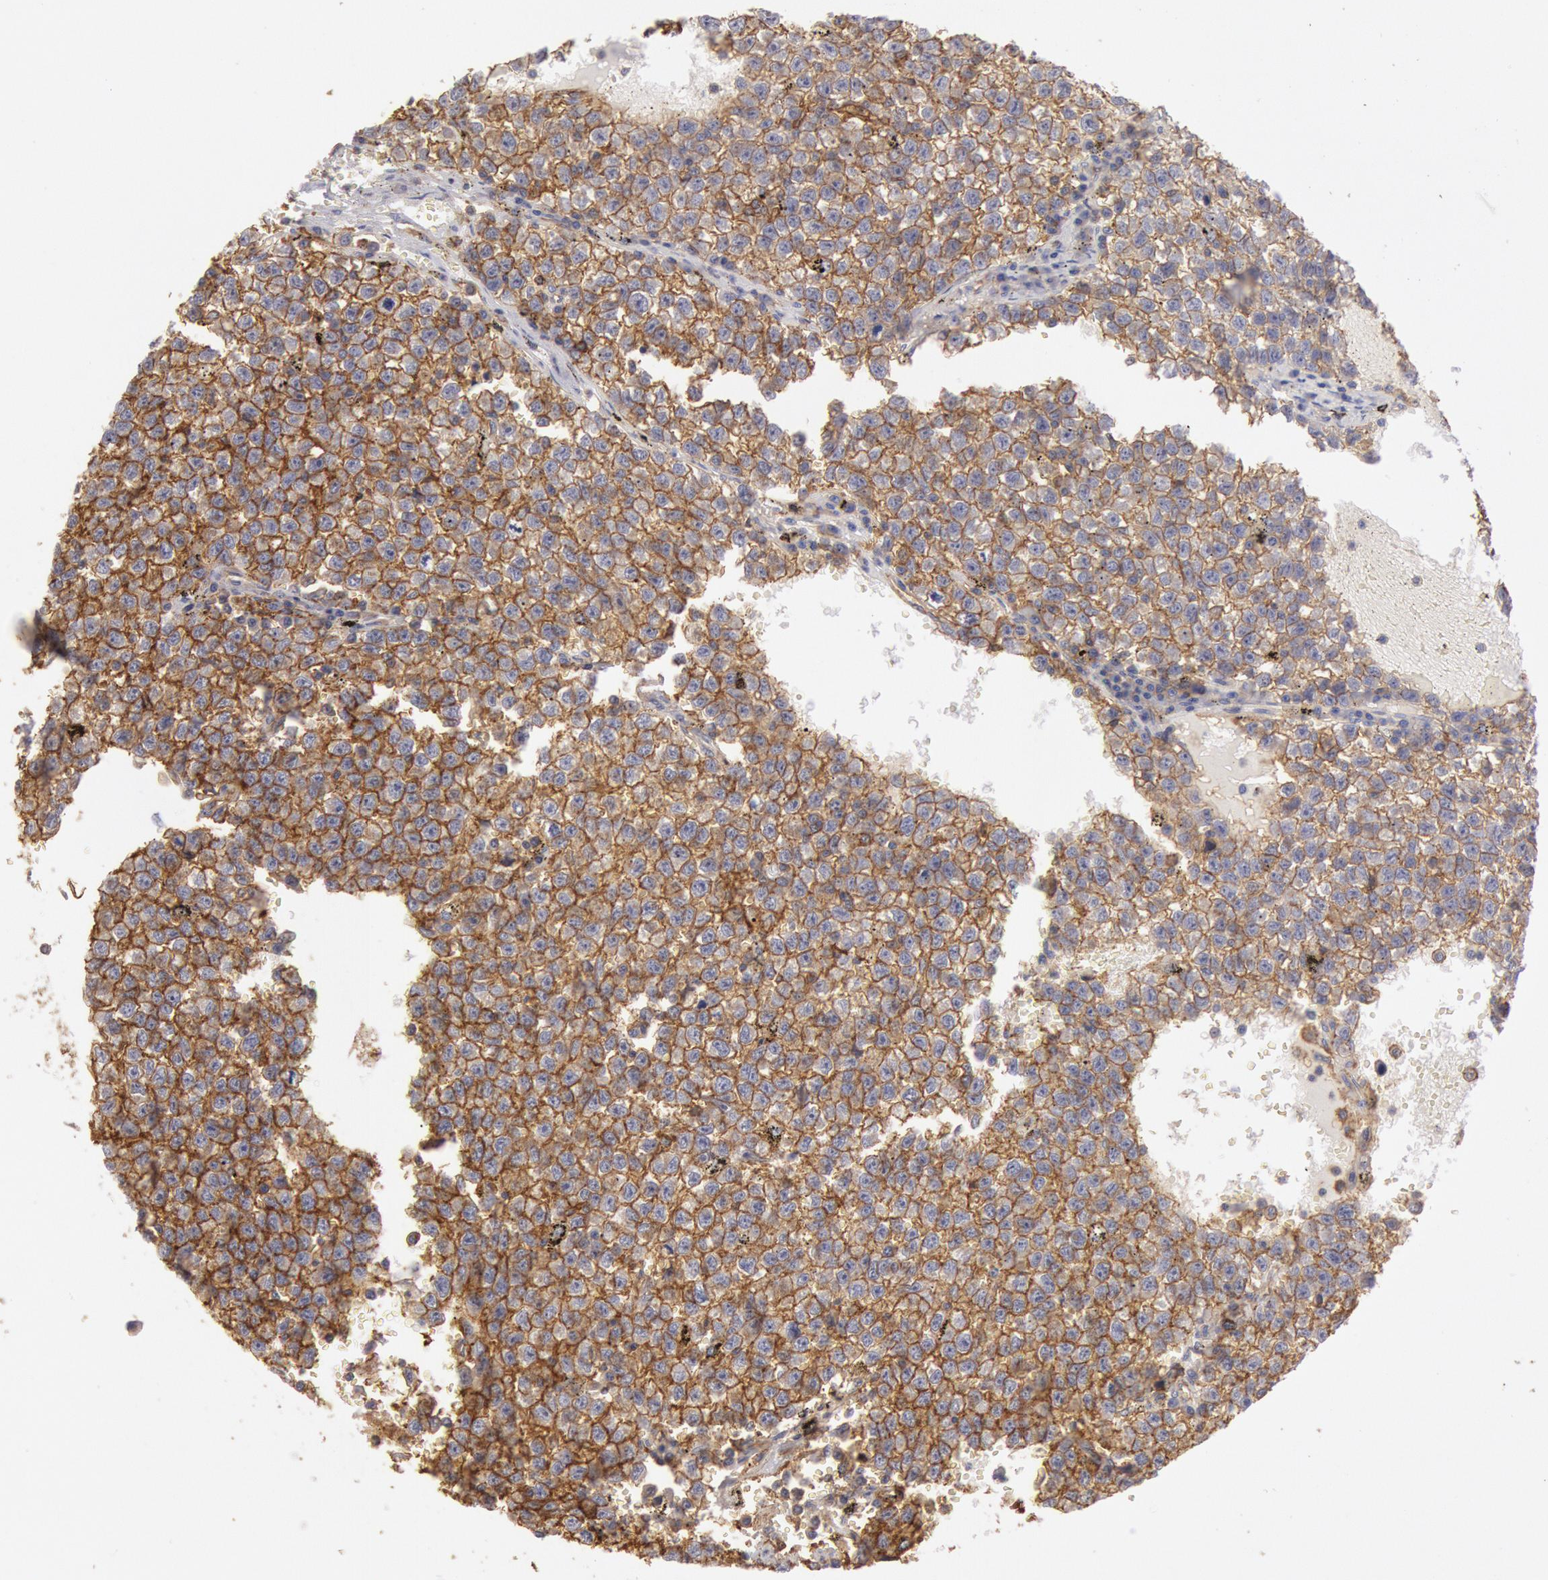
{"staining": {"intensity": "moderate", "quantity": ">75%", "location": "cytoplasmic/membranous"}, "tissue": "testis cancer", "cell_type": "Tumor cells", "image_type": "cancer", "snomed": [{"axis": "morphology", "description": "Seminoma, NOS"}, {"axis": "topography", "description": "Testis"}], "caption": "A photomicrograph showing moderate cytoplasmic/membranous positivity in approximately >75% of tumor cells in testis cancer, as visualized by brown immunohistochemical staining.", "gene": "SNAP23", "patient": {"sex": "male", "age": 35}}